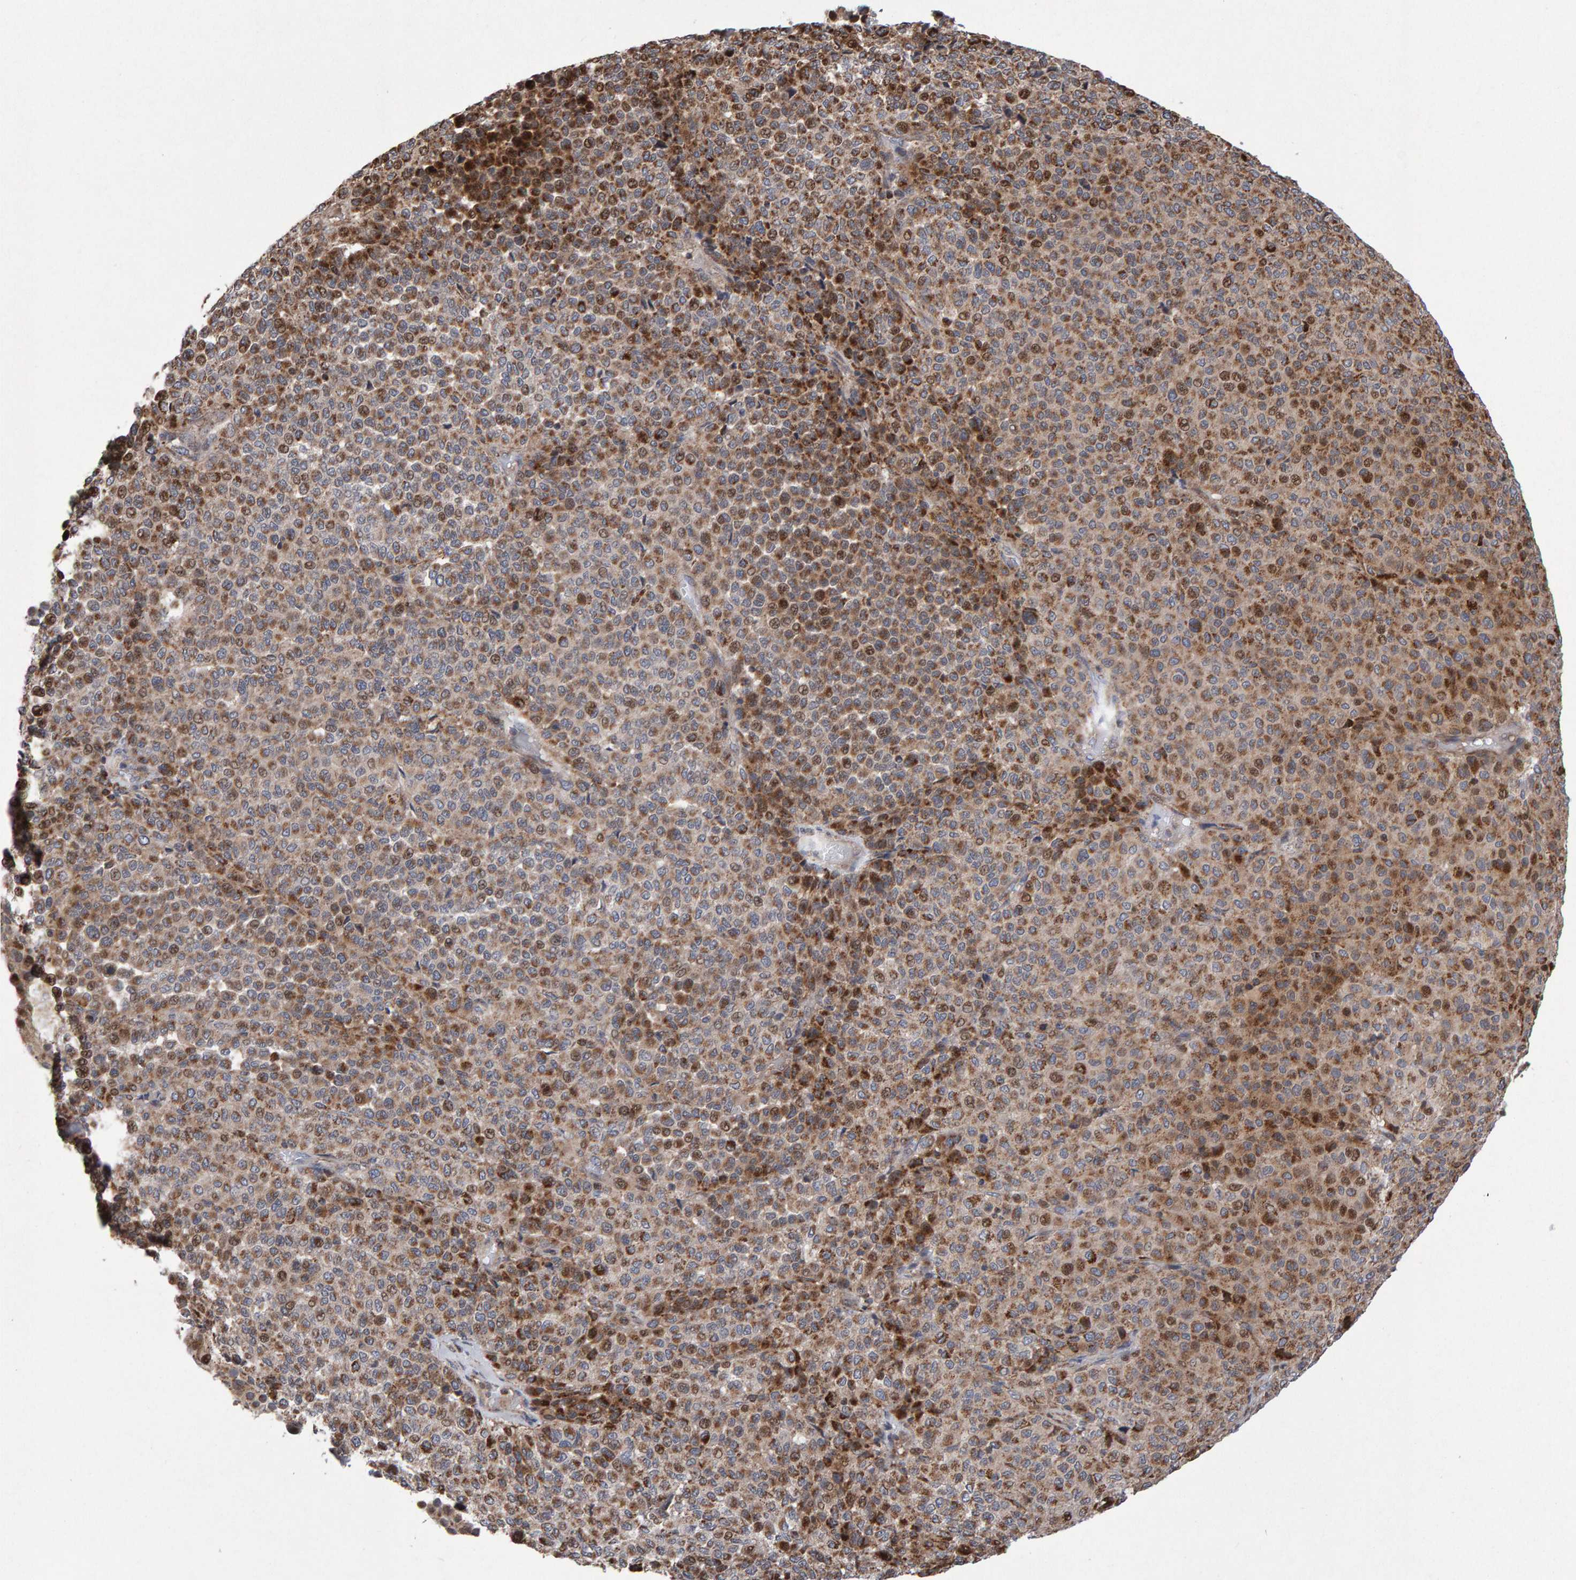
{"staining": {"intensity": "moderate", "quantity": ">75%", "location": "cytoplasmic/membranous"}, "tissue": "melanoma", "cell_type": "Tumor cells", "image_type": "cancer", "snomed": [{"axis": "morphology", "description": "Malignant melanoma, Metastatic site"}, {"axis": "topography", "description": "Pancreas"}], "caption": "Melanoma was stained to show a protein in brown. There is medium levels of moderate cytoplasmic/membranous positivity in approximately >75% of tumor cells.", "gene": "PECR", "patient": {"sex": "female", "age": 30}}